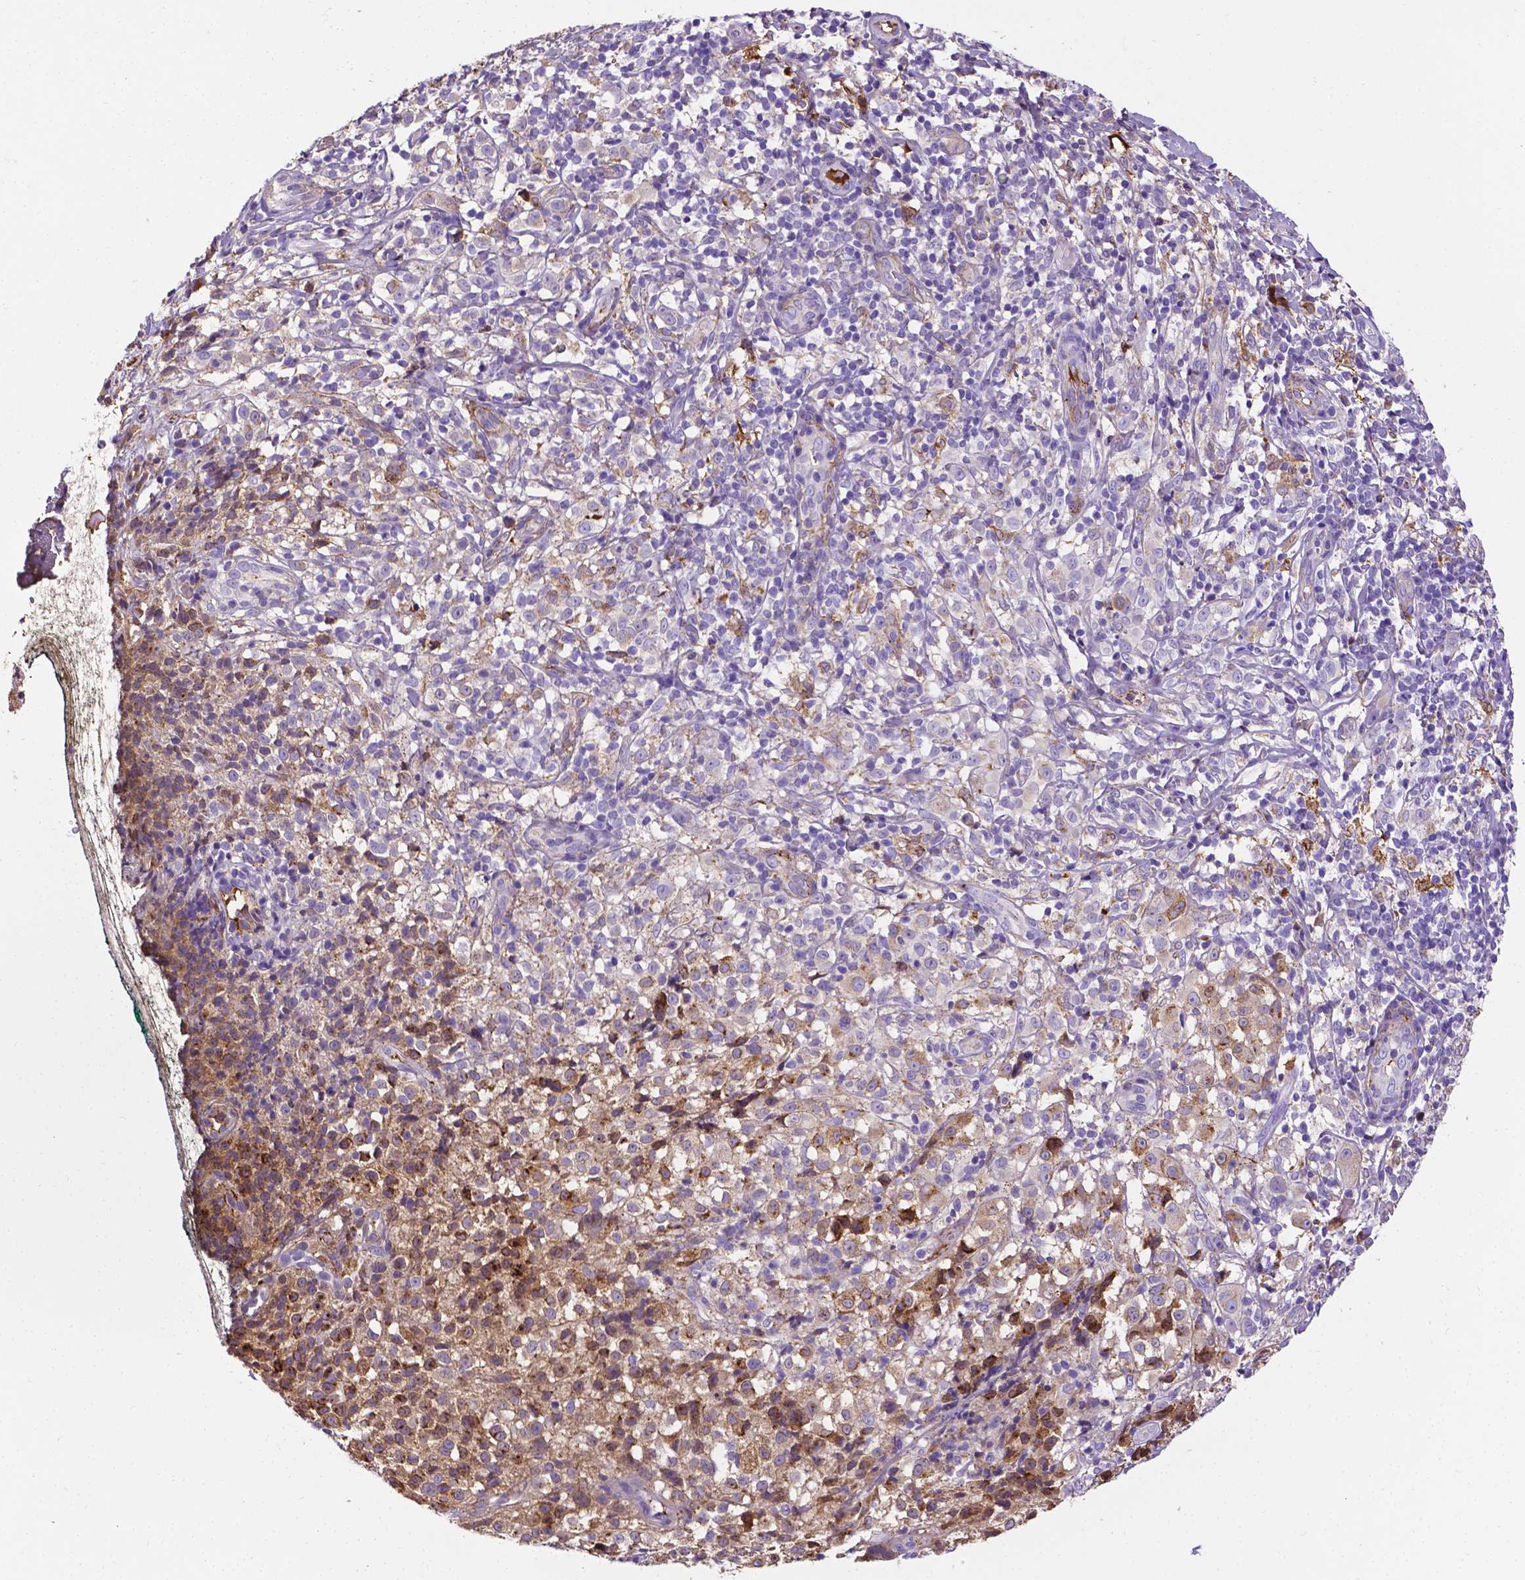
{"staining": {"intensity": "weak", "quantity": "<25%", "location": "cytoplasmic/membranous"}, "tissue": "melanoma", "cell_type": "Tumor cells", "image_type": "cancer", "snomed": [{"axis": "morphology", "description": "Malignant melanoma, NOS"}, {"axis": "topography", "description": "Skin"}], "caption": "Immunohistochemistry micrograph of human melanoma stained for a protein (brown), which reveals no expression in tumor cells.", "gene": "APOE", "patient": {"sex": "male", "age": 85}}